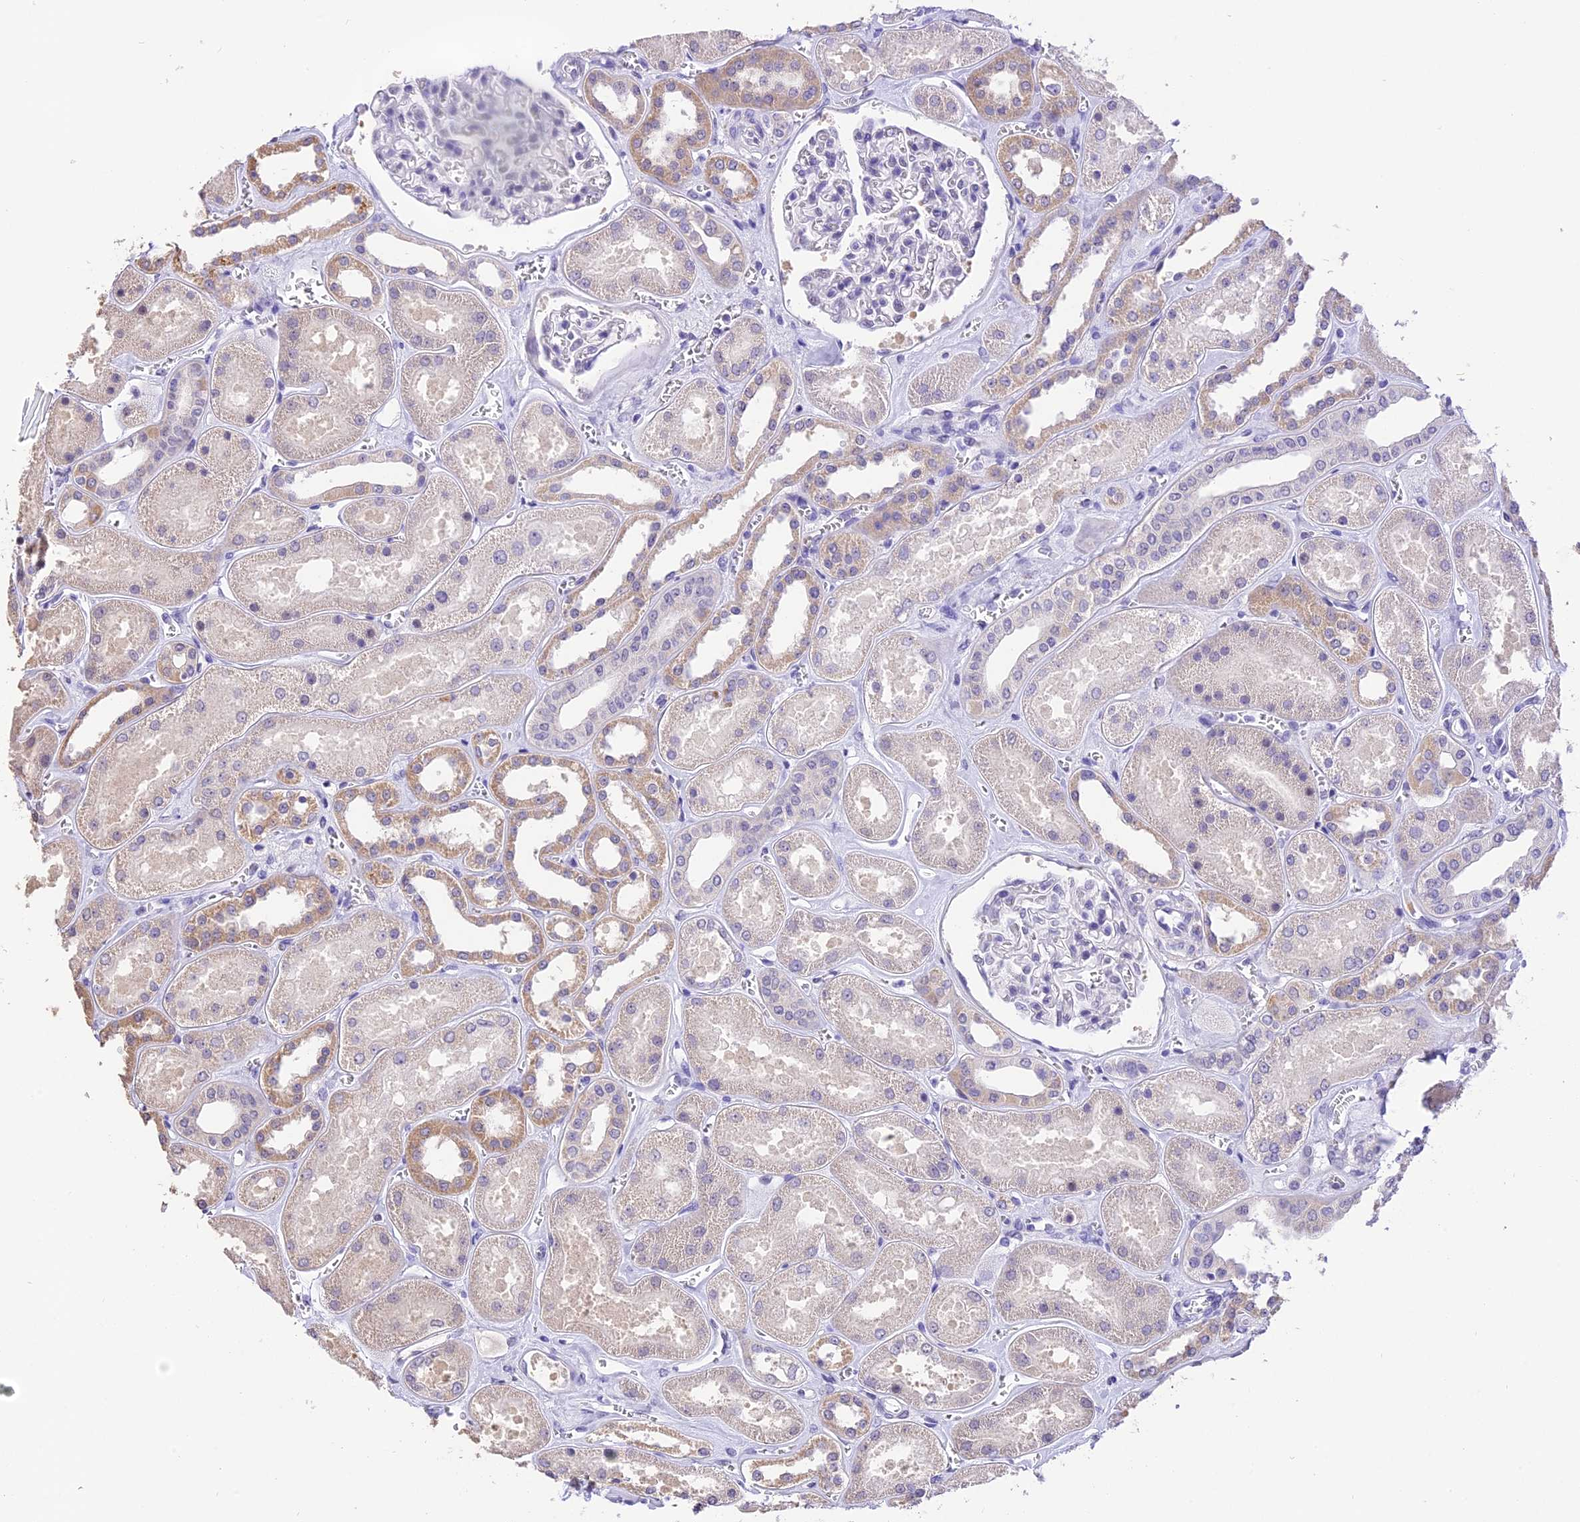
{"staining": {"intensity": "negative", "quantity": "none", "location": "none"}, "tissue": "kidney", "cell_type": "Cells in glomeruli", "image_type": "normal", "snomed": [{"axis": "morphology", "description": "Normal tissue, NOS"}, {"axis": "morphology", "description": "Adenocarcinoma, NOS"}, {"axis": "topography", "description": "Kidney"}], "caption": "Cells in glomeruli show no significant expression in unremarkable kidney. (Brightfield microscopy of DAB (3,3'-diaminobenzidine) immunohistochemistry (IHC) at high magnification).", "gene": "AHSP", "patient": {"sex": "female", "age": 68}}